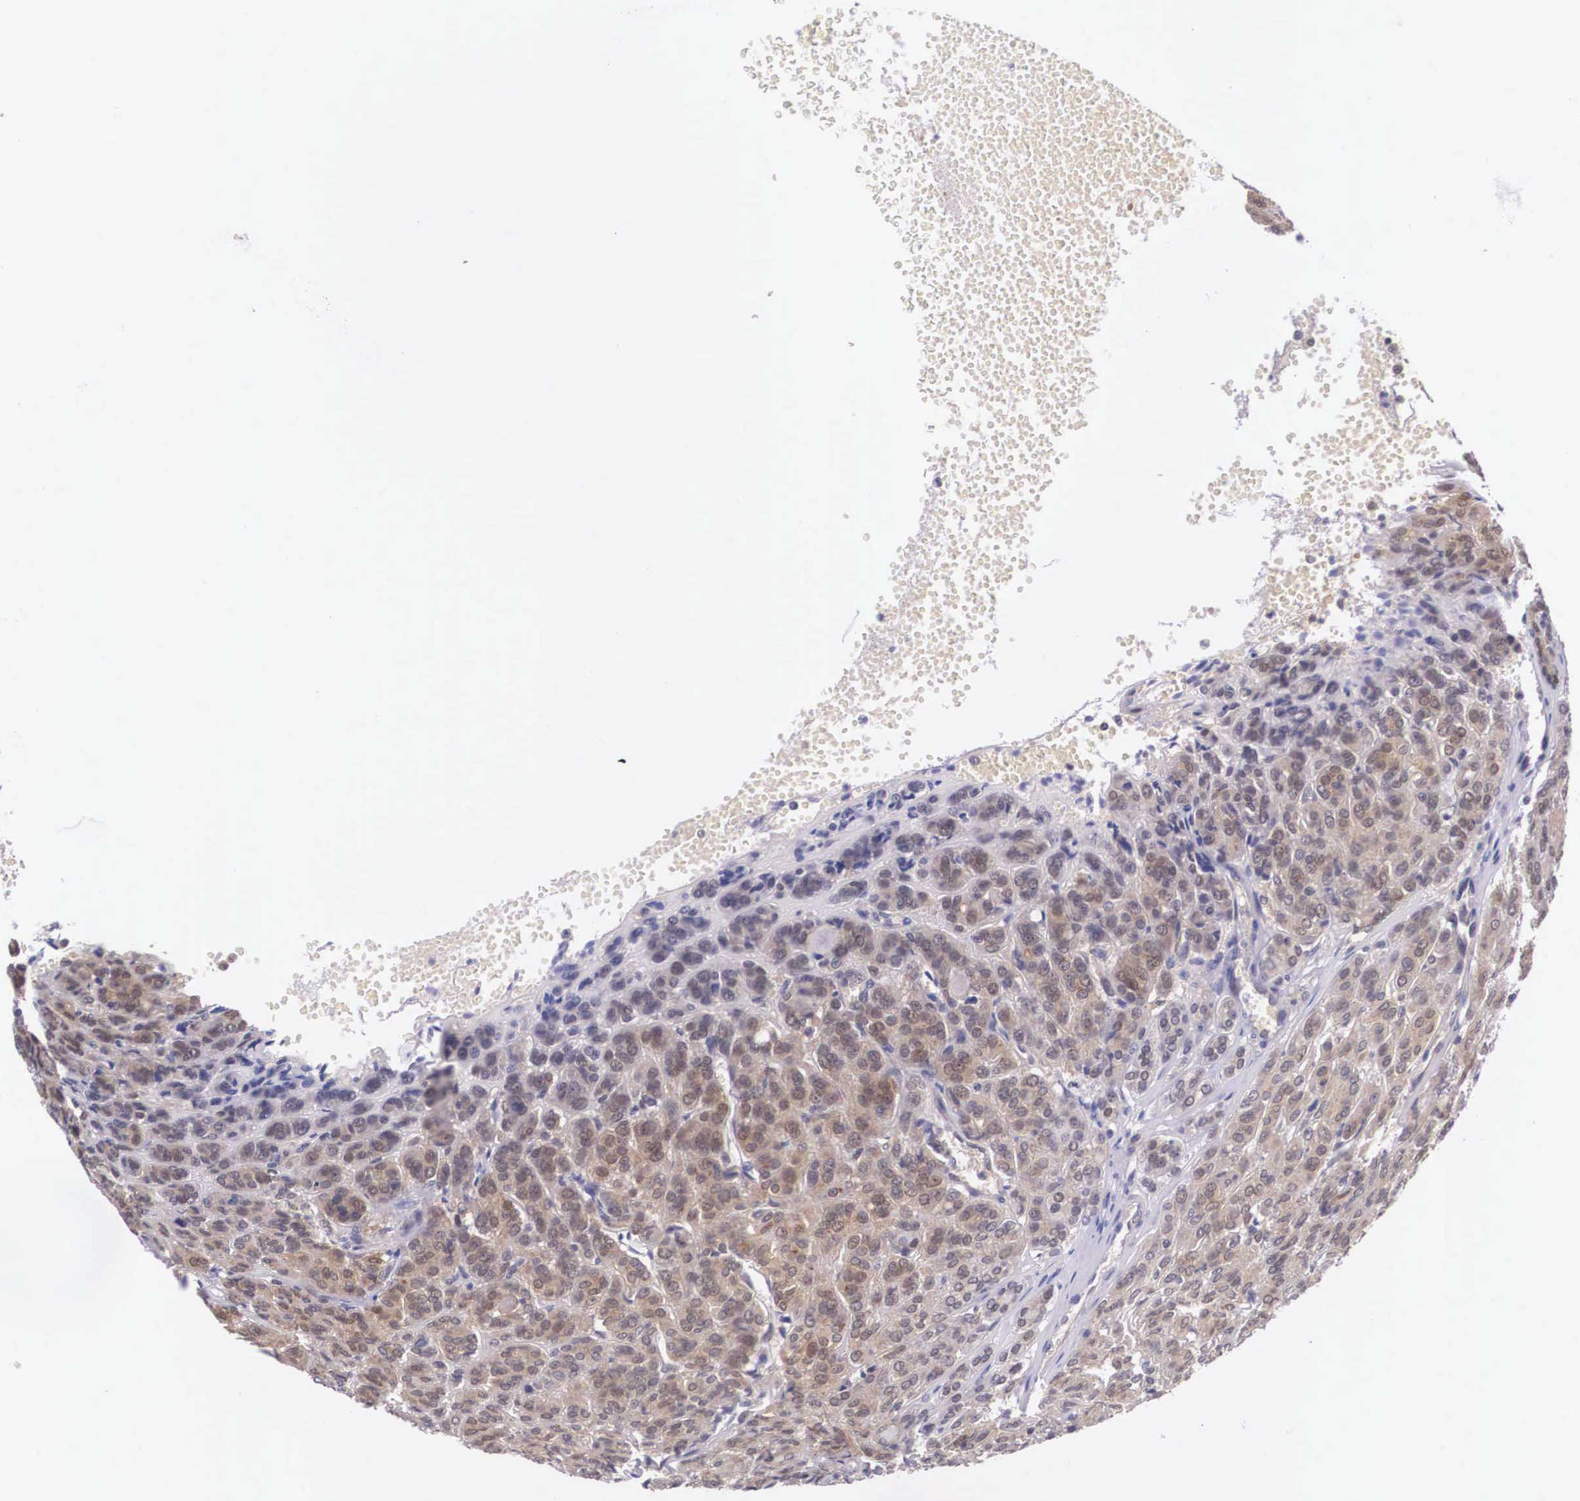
{"staining": {"intensity": "moderate", "quantity": ">75%", "location": "cytoplasmic/membranous"}, "tissue": "thyroid cancer", "cell_type": "Tumor cells", "image_type": "cancer", "snomed": [{"axis": "morphology", "description": "Follicular adenoma carcinoma, NOS"}, {"axis": "topography", "description": "Thyroid gland"}], "caption": "Tumor cells demonstrate medium levels of moderate cytoplasmic/membranous positivity in approximately >75% of cells in human thyroid cancer (follicular adenoma carcinoma). (brown staining indicates protein expression, while blue staining denotes nuclei).", "gene": "IGBP1", "patient": {"sex": "female", "age": 71}}